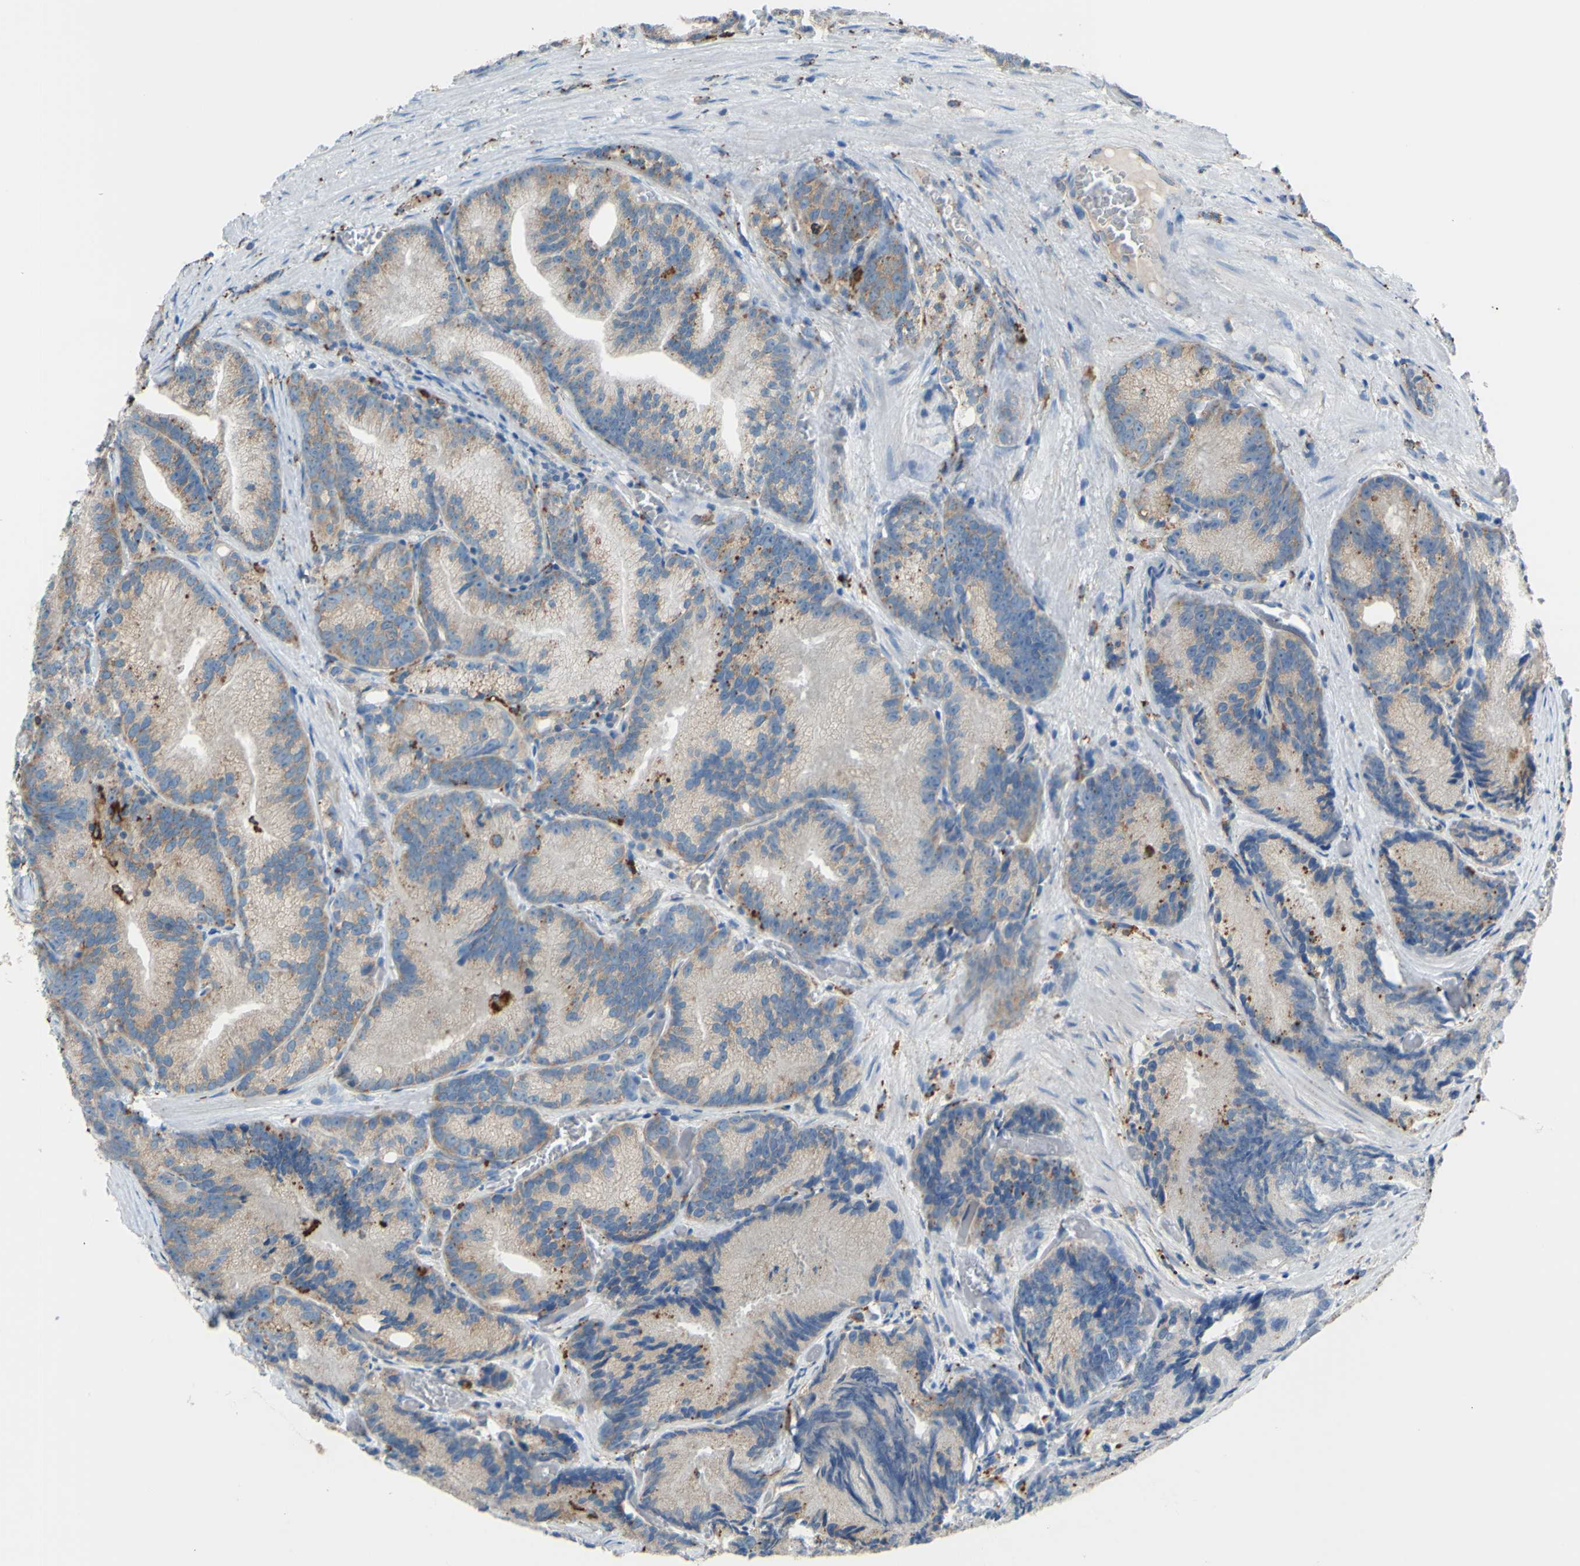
{"staining": {"intensity": "strong", "quantity": ">75%", "location": "cytoplasmic/membranous"}, "tissue": "prostate cancer", "cell_type": "Tumor cells", "image_type": "cancer", "snomed": [{"axis": "morphology", "description": "Adenocarcinoma, Low grade"}, {"axis": "topography", "description": "Prostate"}], "caption": "Prostate low-grade adenocarcinoma tissue demonstrates strong cytoplasmic/membranous expression in about >75% of tumor cells, visualized by immunohistochemistry. Using DAB (3,3'-diaminobenzidine) (brown) and hematoxylin (blue) stains, captured at high magnification using brightfield microscopy.", "gene": "CTSD", "patient": {"sex": "male", "age": 89}}